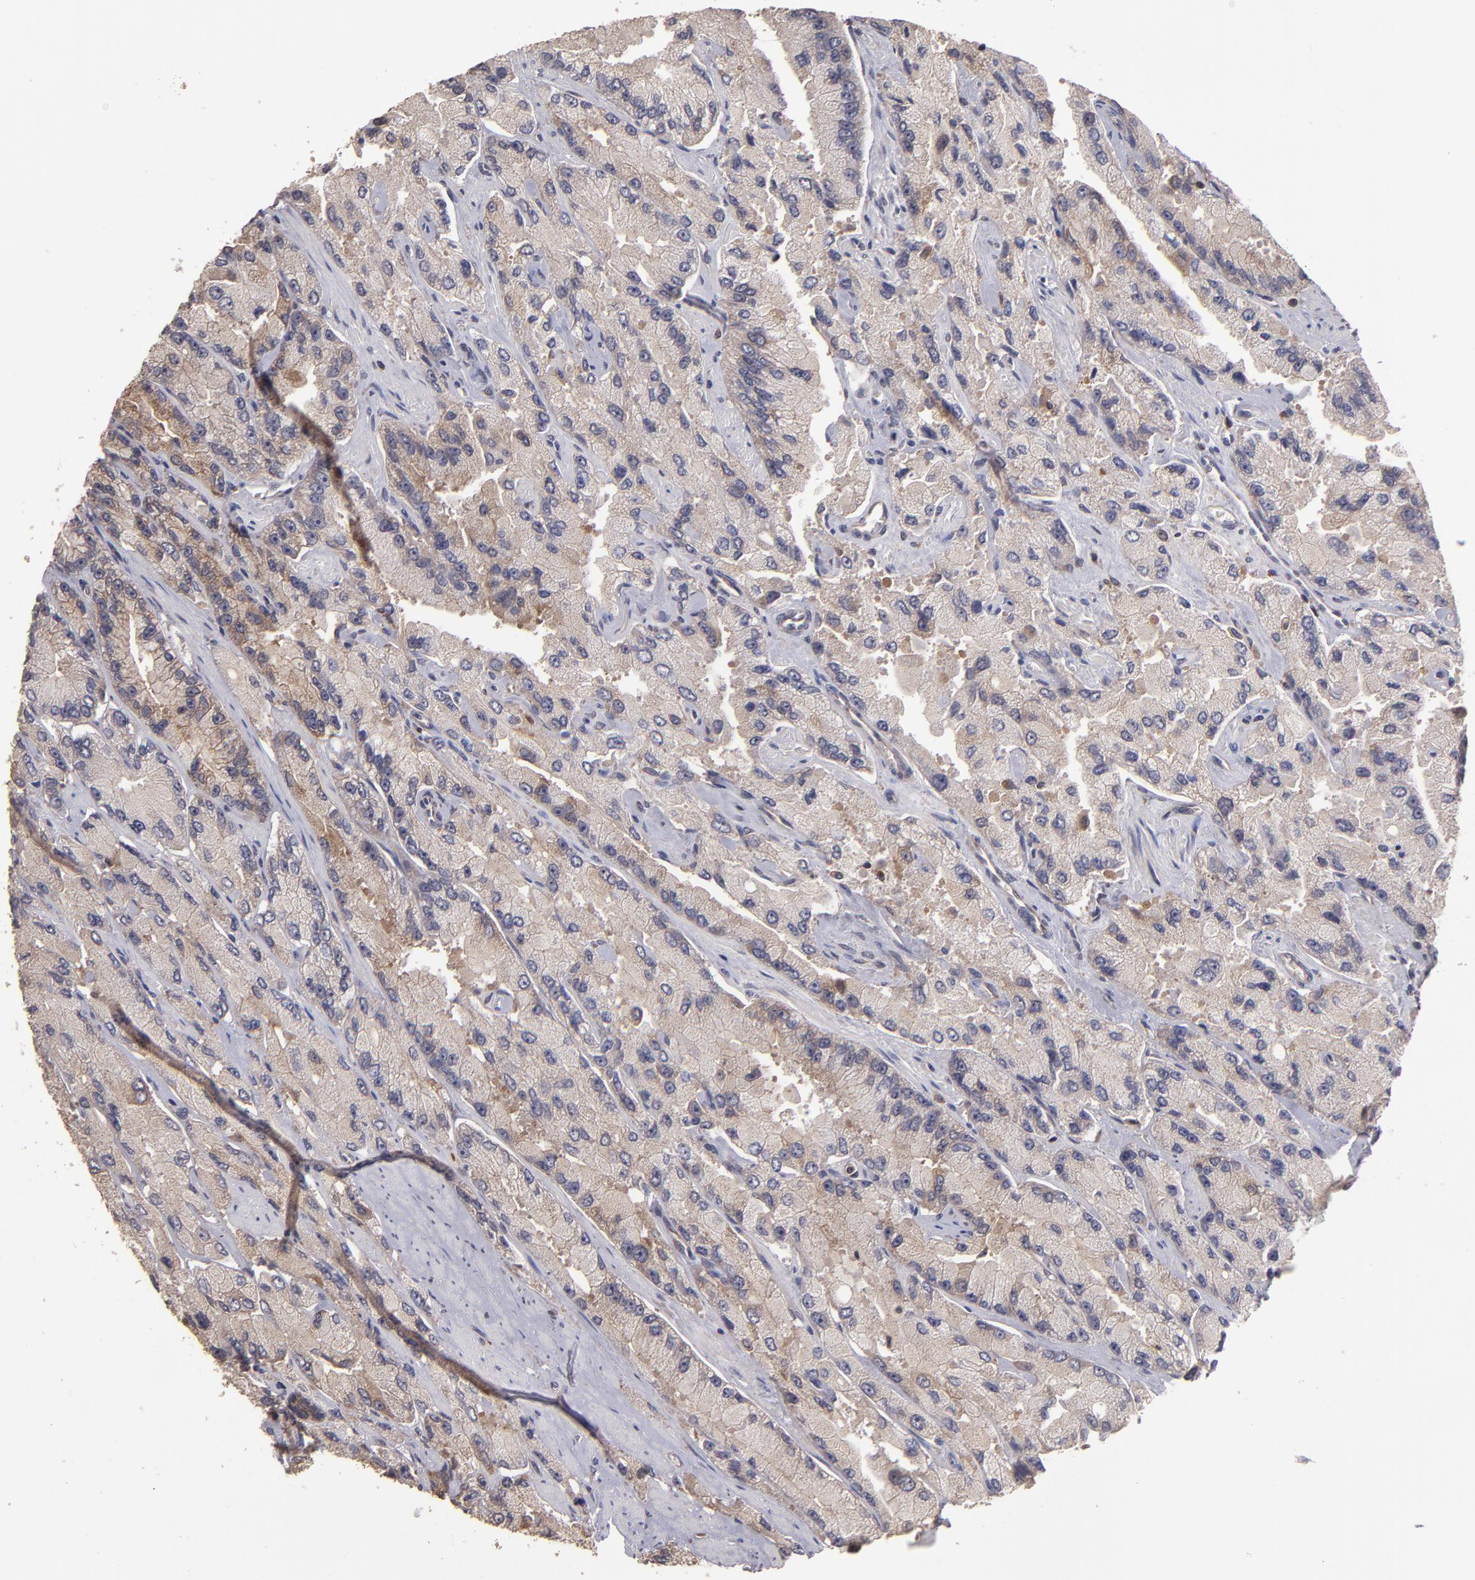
{"staining": {"intensity": "weak", "quantity": ">75%", "location": "cytoplasmic/membranous"}, "tissue": "prostate cancer", "cell_type": "Tumor cells", "image_type": "cancer", "snomed": [{"axis": "morphology", "description": "Adenocarcinoma, High grade"}, {"axis": "topography", "description": "Prostate"}], "caption": "Prostate cancer (adenocarcinoma (high-grade)) tissue reveals weak cytoplasmic/membranous staining in about >75% of tumor cells", "gene": "NF2", "patient": {"sex": "male", "age": 58}}